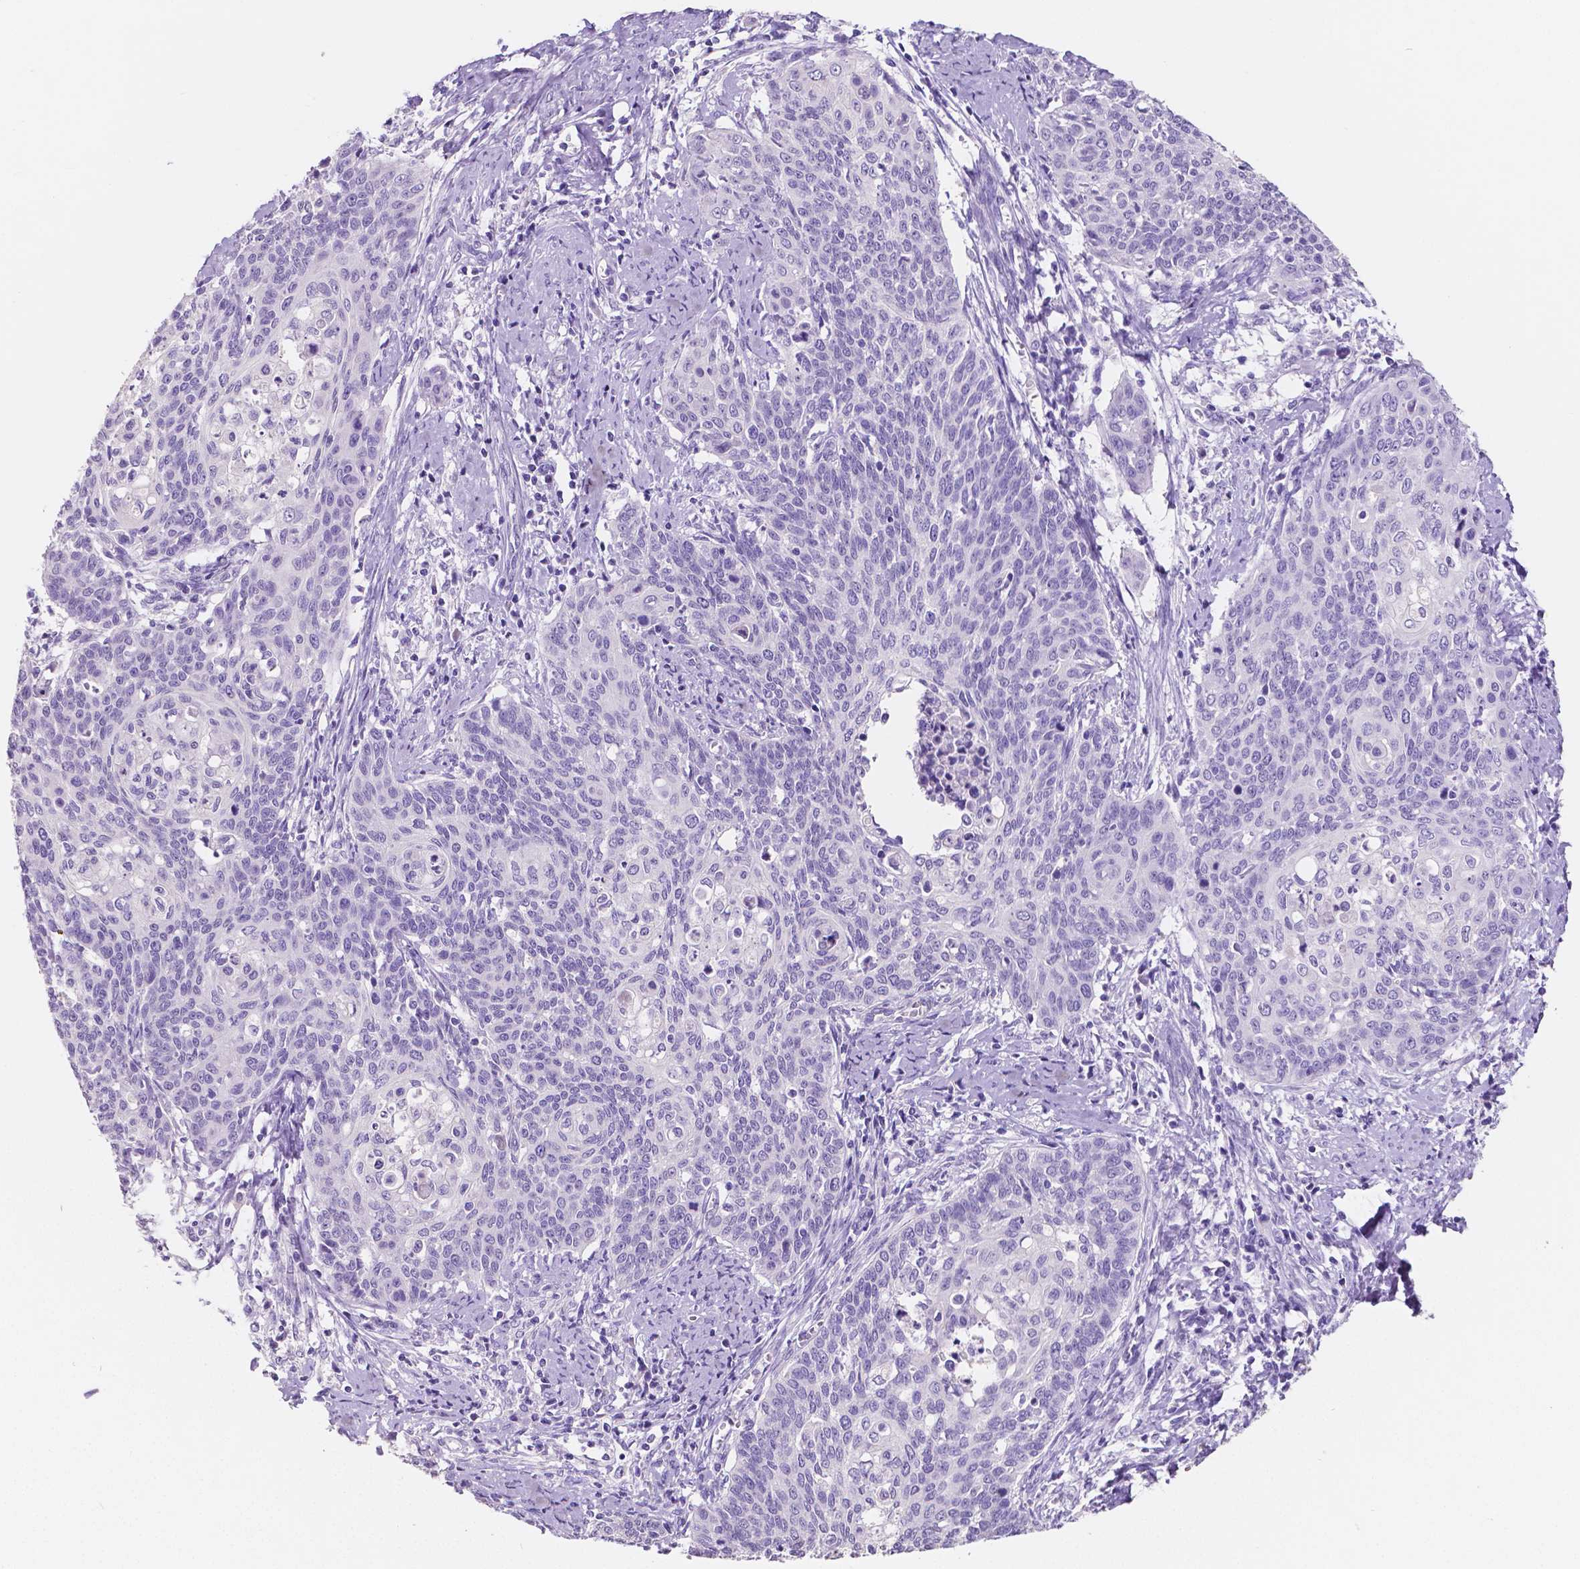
{"staining": {"intensity": "negative", "quantity": "none", "location": "none"}, "tissue": "cervical cancer", "cell_type": "Tumor cells", "image_type": "cancer", "snomed": [{"axis": "morphology", "description": "Normal tissue, NOS"}, {"axis": "morphology", "description": "Squamous cell carcinoma, NOS"}, {"axis": "topography", "description": "Cervix"}], "caption": "DAB immunohistochemical staining of cervical cancer exhibits no significant expression in tumor cells.", "gene": "SATB2", "patient": {"sex": "female", "age": 39}}